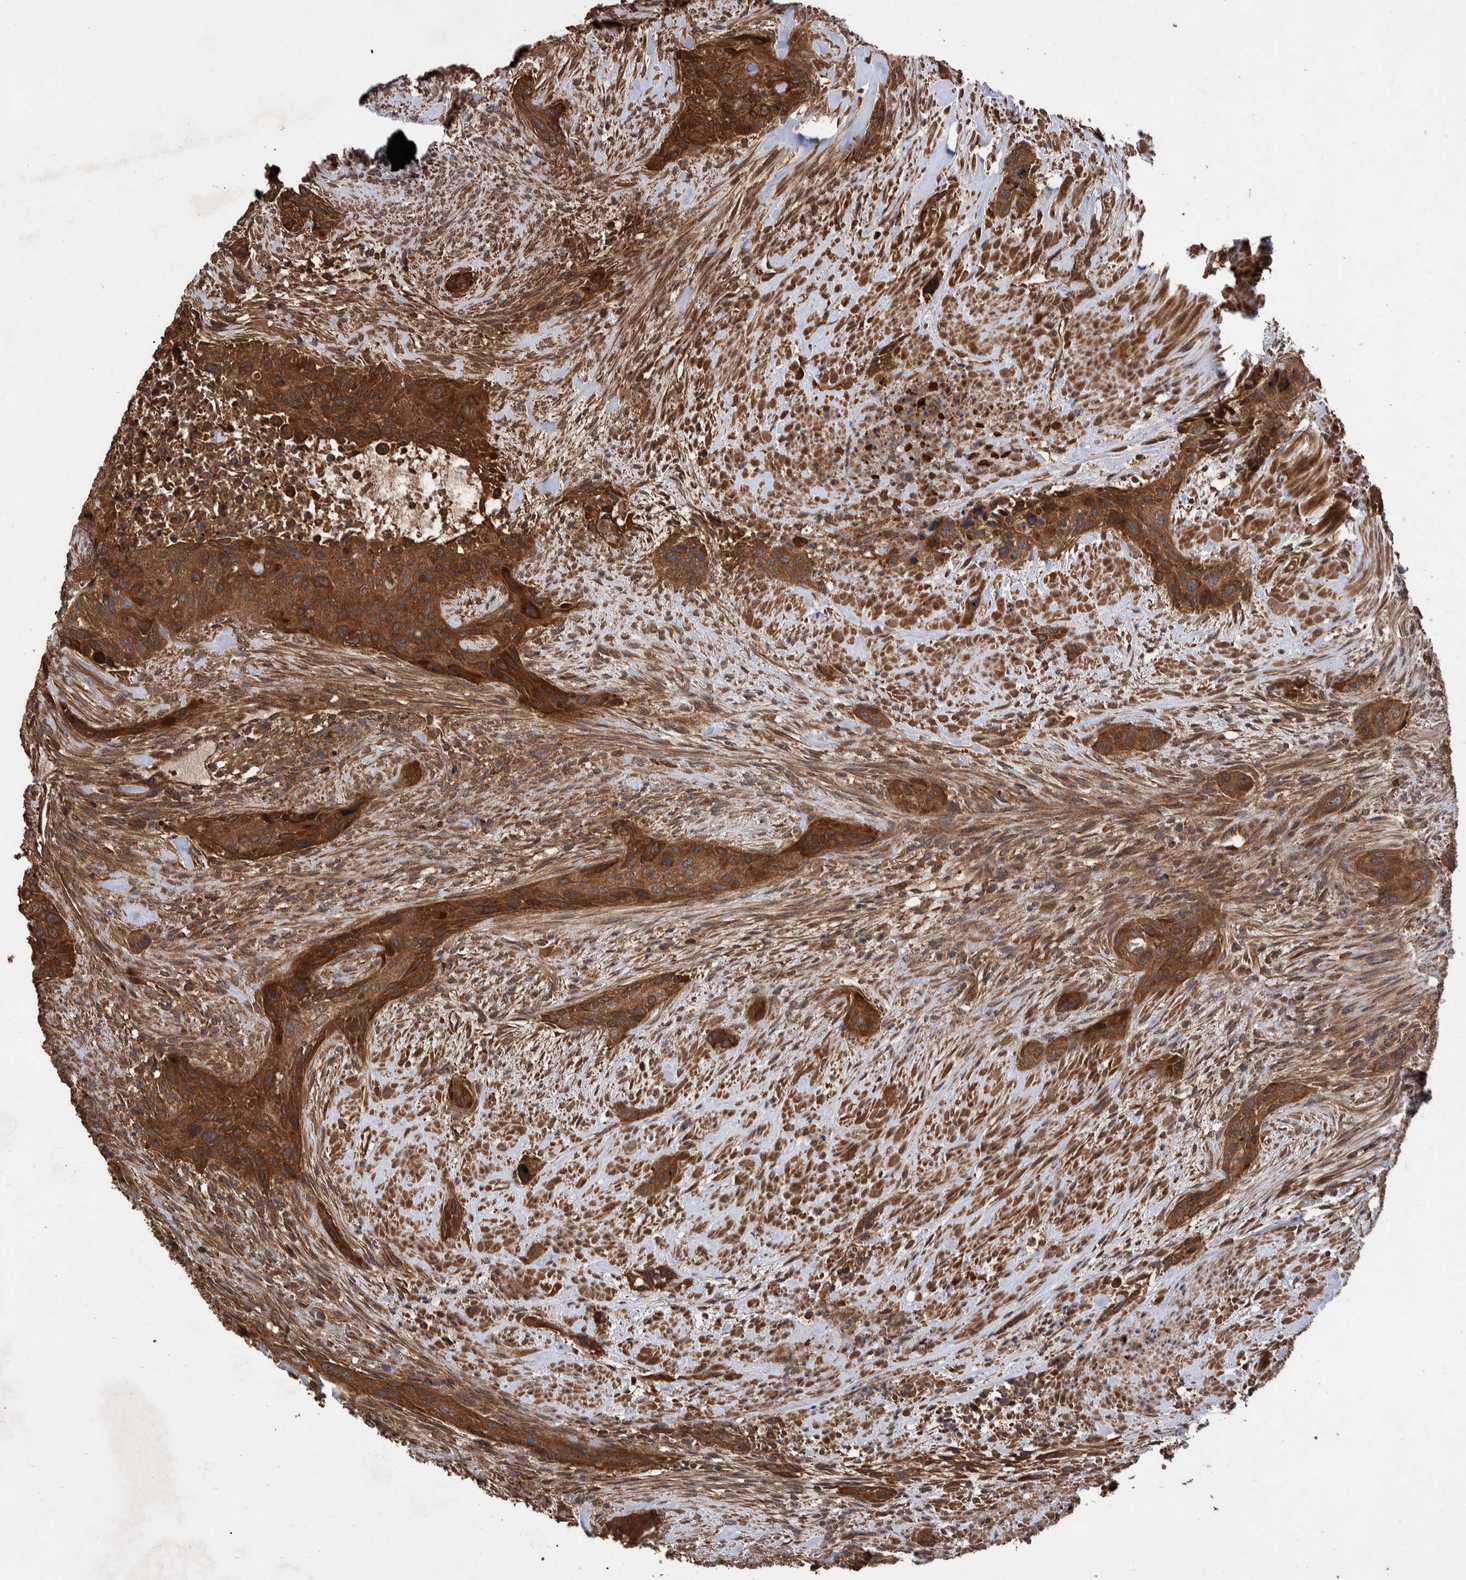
{"staining": {"intensity": "strong", "quantity": ">75%", "location": "cytoplasmic/membranous"}, "tissue": "urothelial cancer", "cell_type": "Tumor cells", "image_type": "cancer", "snomed": [{"axis": "morphology", "description": "Urothelial carcinoma, High grade"}, {"axis": "topography", "description": "Urinary bladder"}], "caption": "Tumor cells exhibit strong cytoplasmic/membranous staining in approximately >75% of cells in urothelial cancer. (DAB (3,3'-diaminobenzidine) IHC, brown staining for protein, blue staining for nuclei).", "gene": "VBP1", "patient": {"sex": "male", "age": 35}}